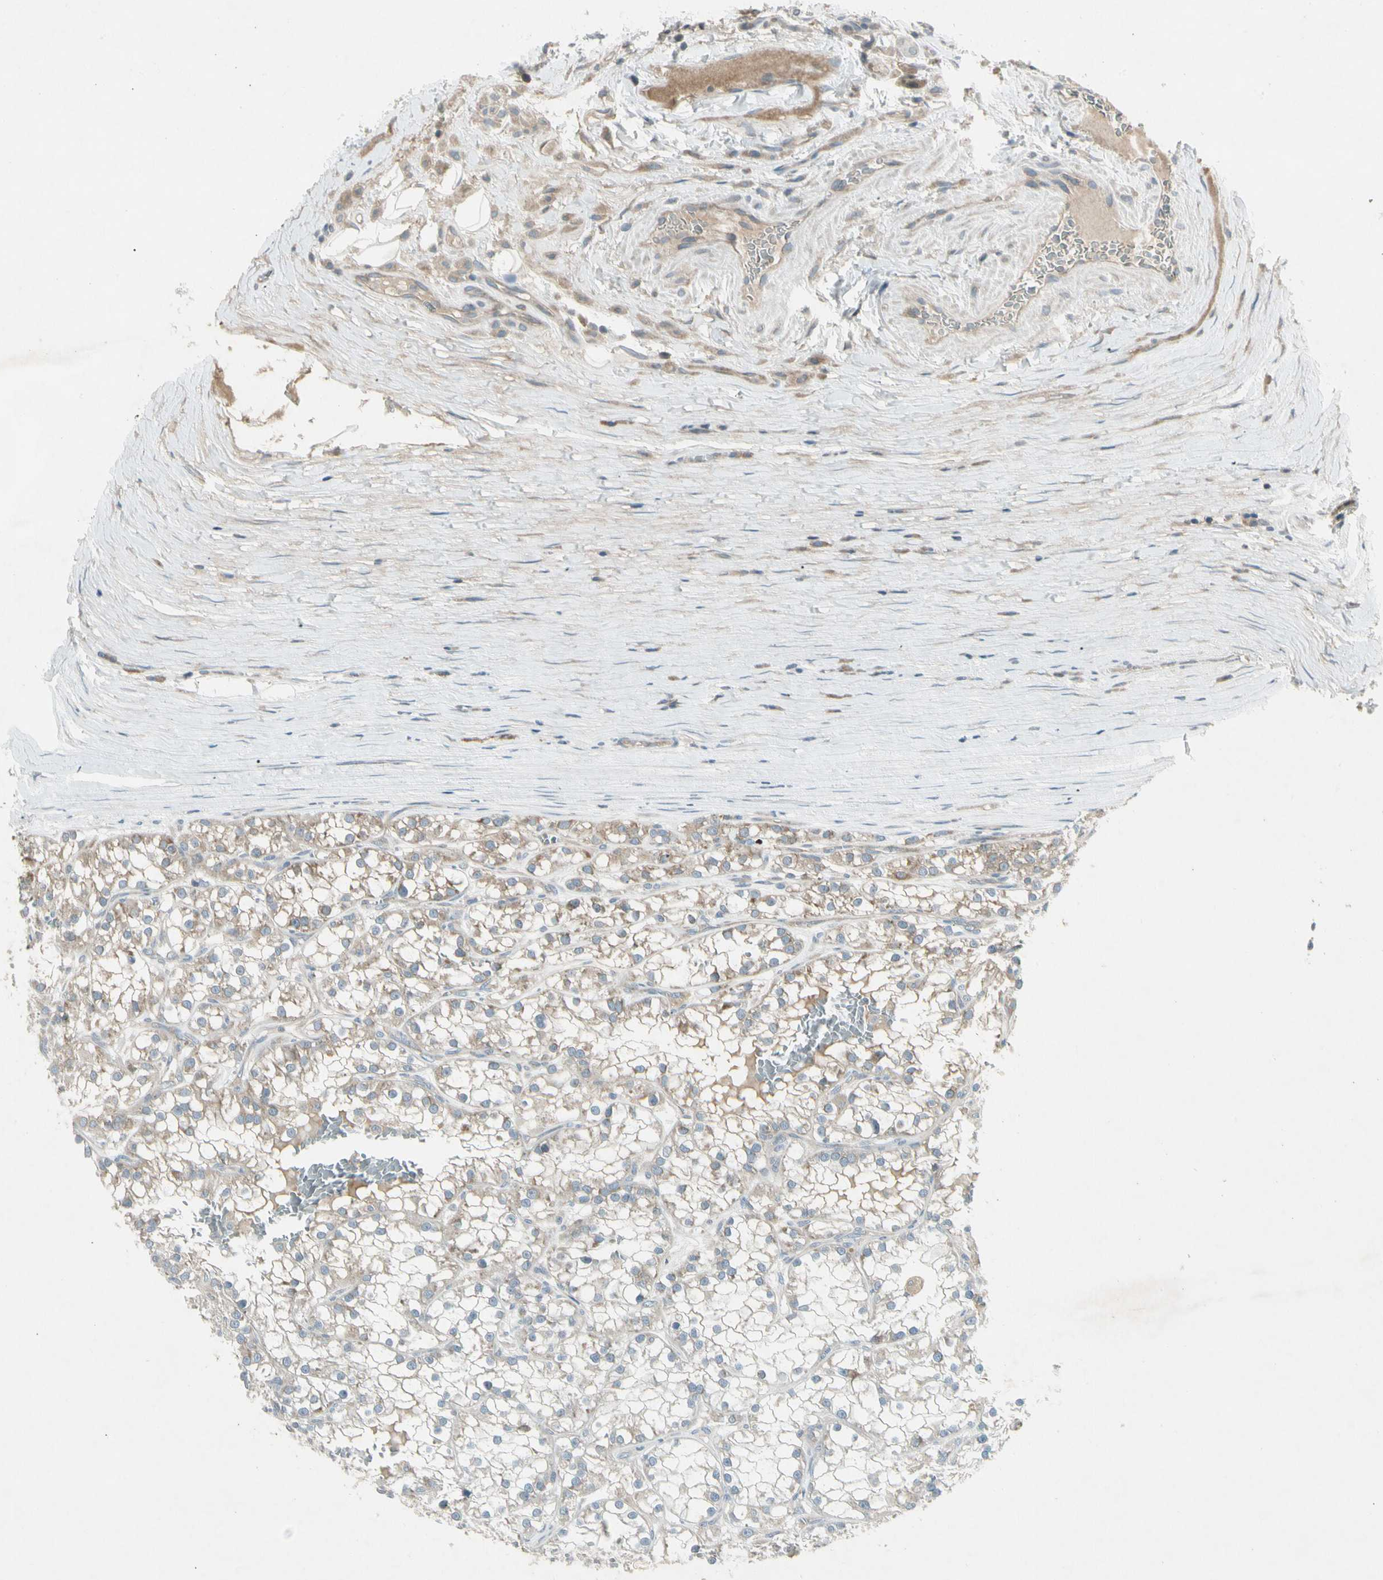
{"staining": {"intensity": "weak", "quantity": "25%-75%", "location": "cytoplasmic/membranous"}, "tissue": "renal cancer", "cell_type": "Tumor cells", "image_type": "cancer", "snomed": [{"axis": "morphology", "description": "Adenocarcinoma, NOS"}, {"axis": "topography", "description": "Kidney"}], "caption": "This photomicrograph demonstrates immunohistochemistry staining of adenocarcinoma (renal), with low weak cytoplasmic/membranous positivity in approximately 25%-75% of tumor cells.", "gene": "PANK2", "patient": {"sex": "female", "age": 52}}